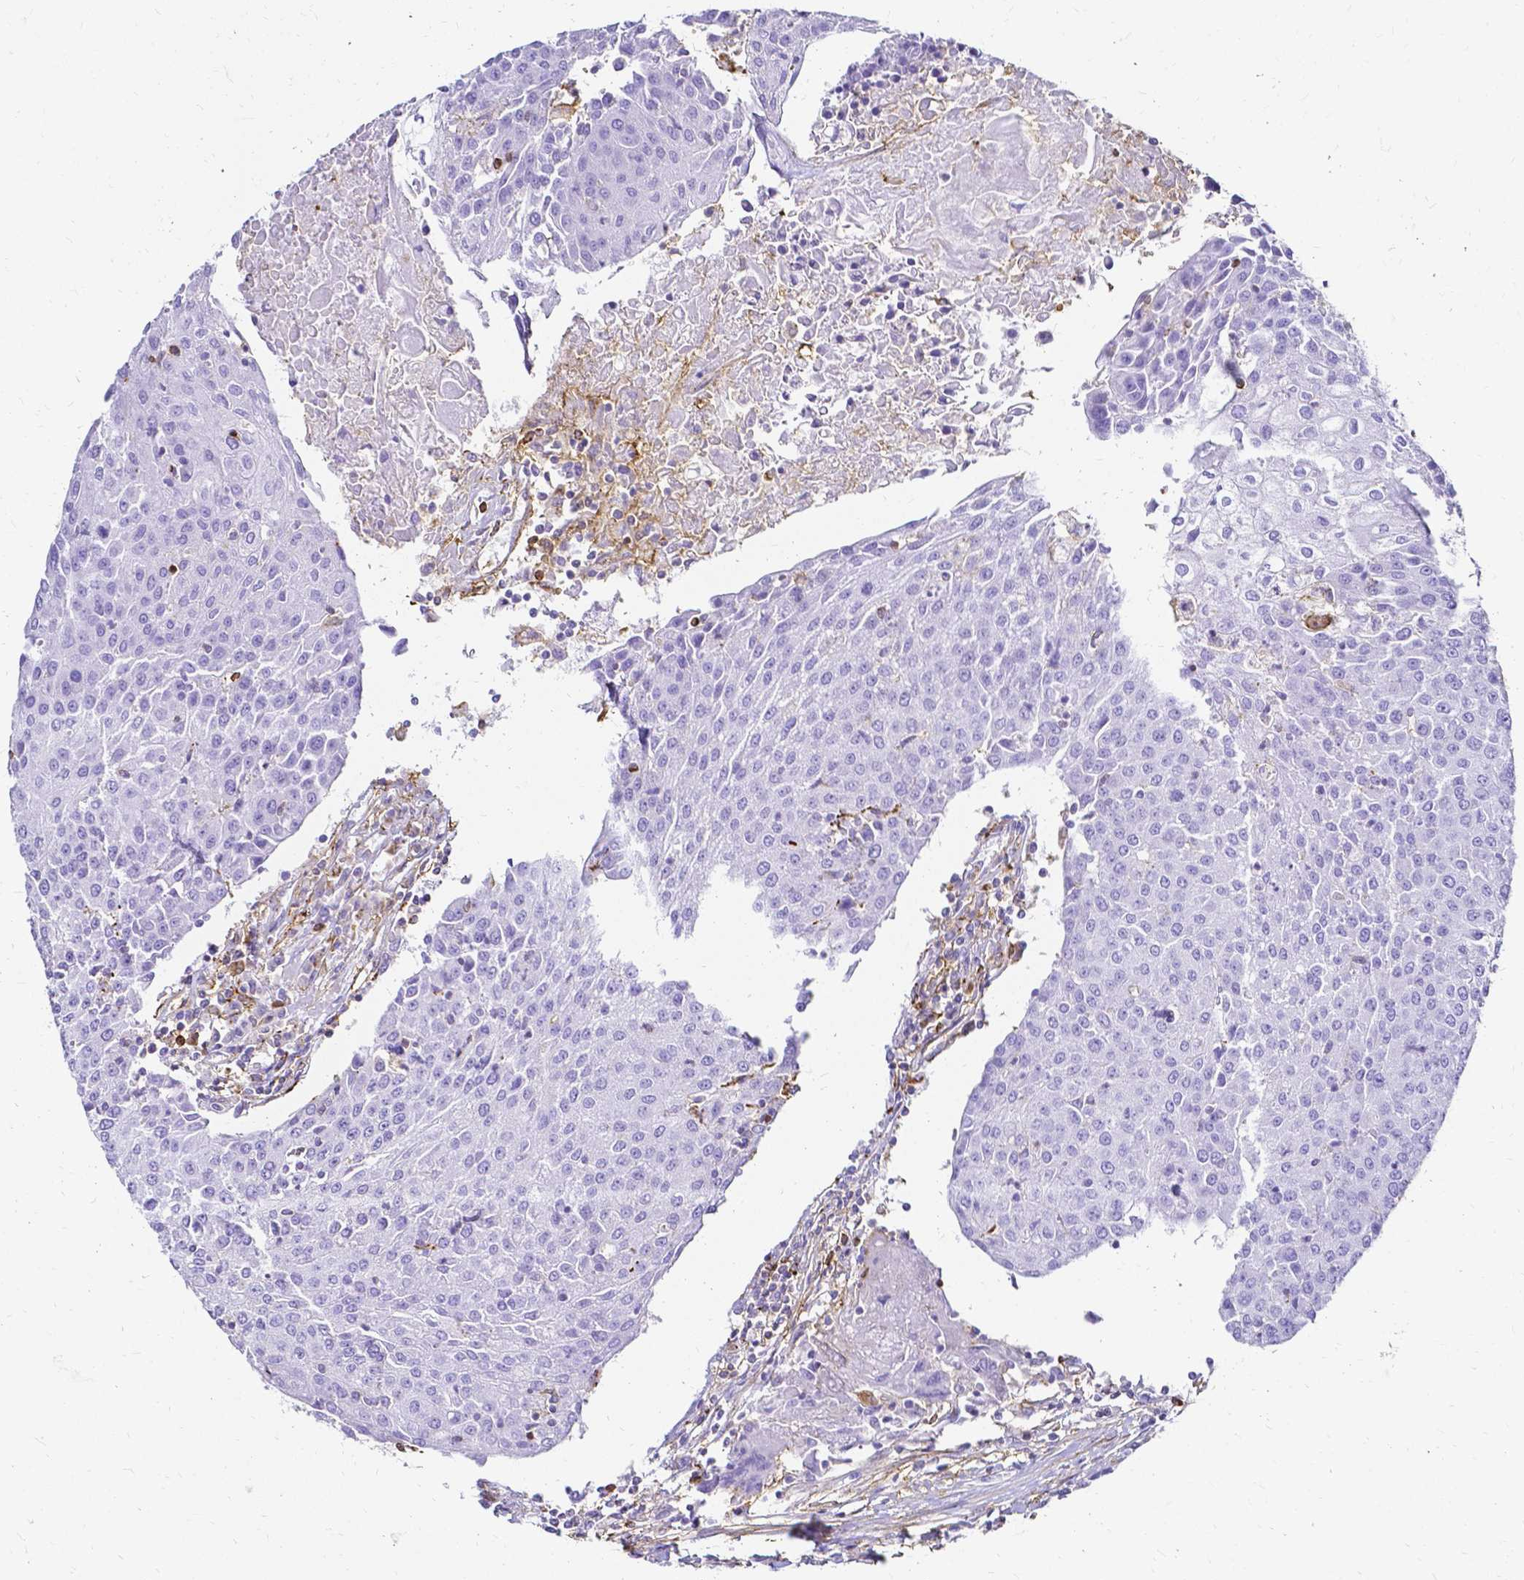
{"staining": {"intensity": "negative", "quantity": "none", "location": "none"}, "tissue": "urothelial cancer", "cell_type": "Tumor cells", "image_type": "cancer", "snomed": [{"axis": "morphology", "description": "Urothelial carcinoma, High grade"}, {"axis": "topography", "description": "Urinary bladder"}], "caption": "Micrograph shows no protein staining in tumor cells of urothelial carcinoma (high-grade) tissue. The staining was performed using DAB (3,3'-diaminobenzidine) to visualize the protein expression in brown, while the nuclei were stained in blue with hematoxylin (Magnification: 20x).", "gene": "HSPA12A", "patient": {"sex": "female", "age": 85}}